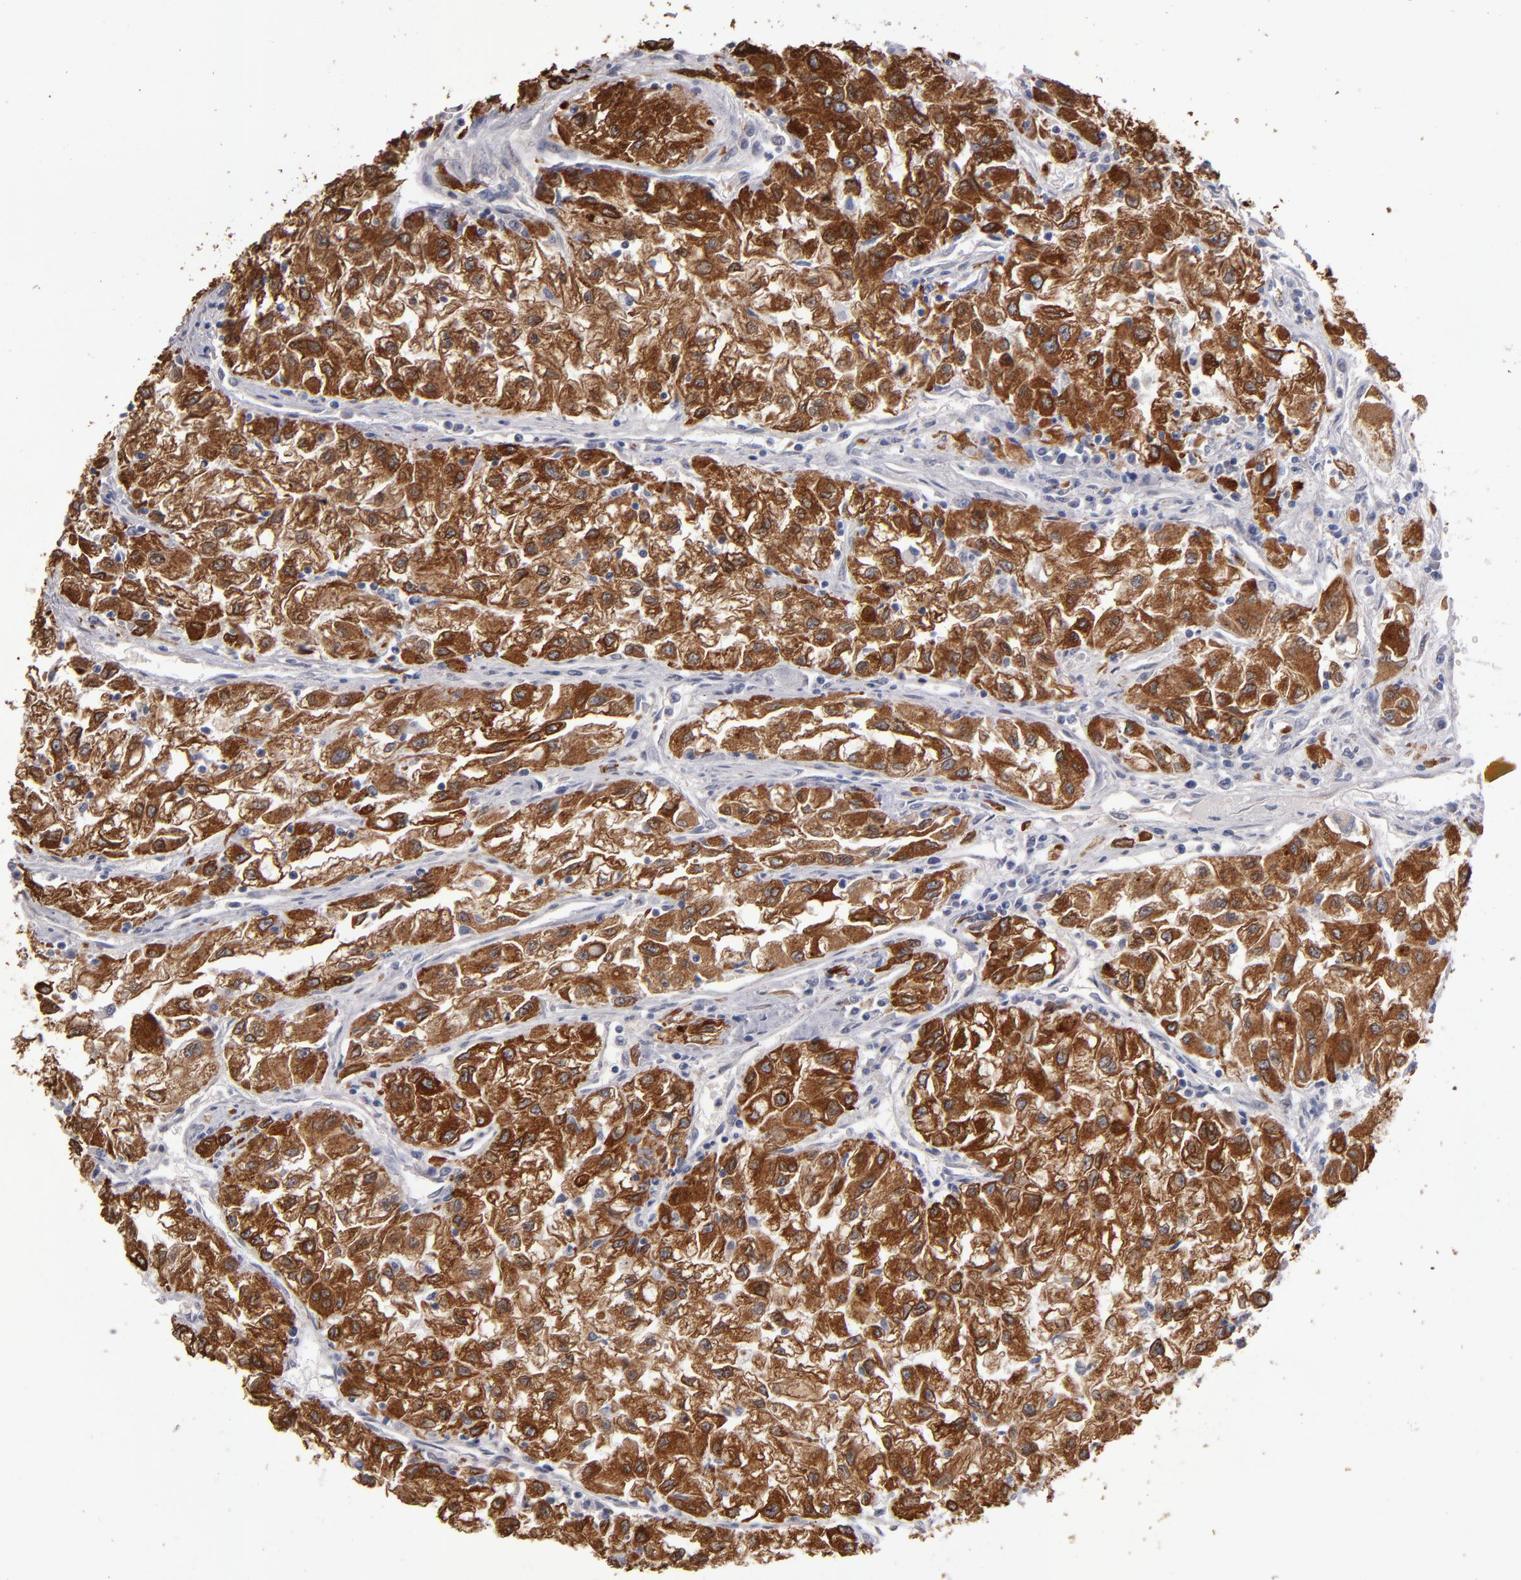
{"staining": {"intensity": "strong", "quantity": ">75%", "location": "cytoplasmic/membranous"}, "tissue": "renal cancer", "cell_type": "Tumor cells", "image_type": "cancer", "snomed": [{"axis": "morphology", "description": "Adenocarcinoma, NOS"}, {"axis": "topography", "description": "Kidney"}], "caption": "There is high levels of strong cytoplasmic/membranous staining in tumor cells of adenocarcinoma (renal), as demonstrated by immunohistochemical staining (brown color).", "gene": "PGRMC1", "patient": {"sex": "male", "age": 59}}